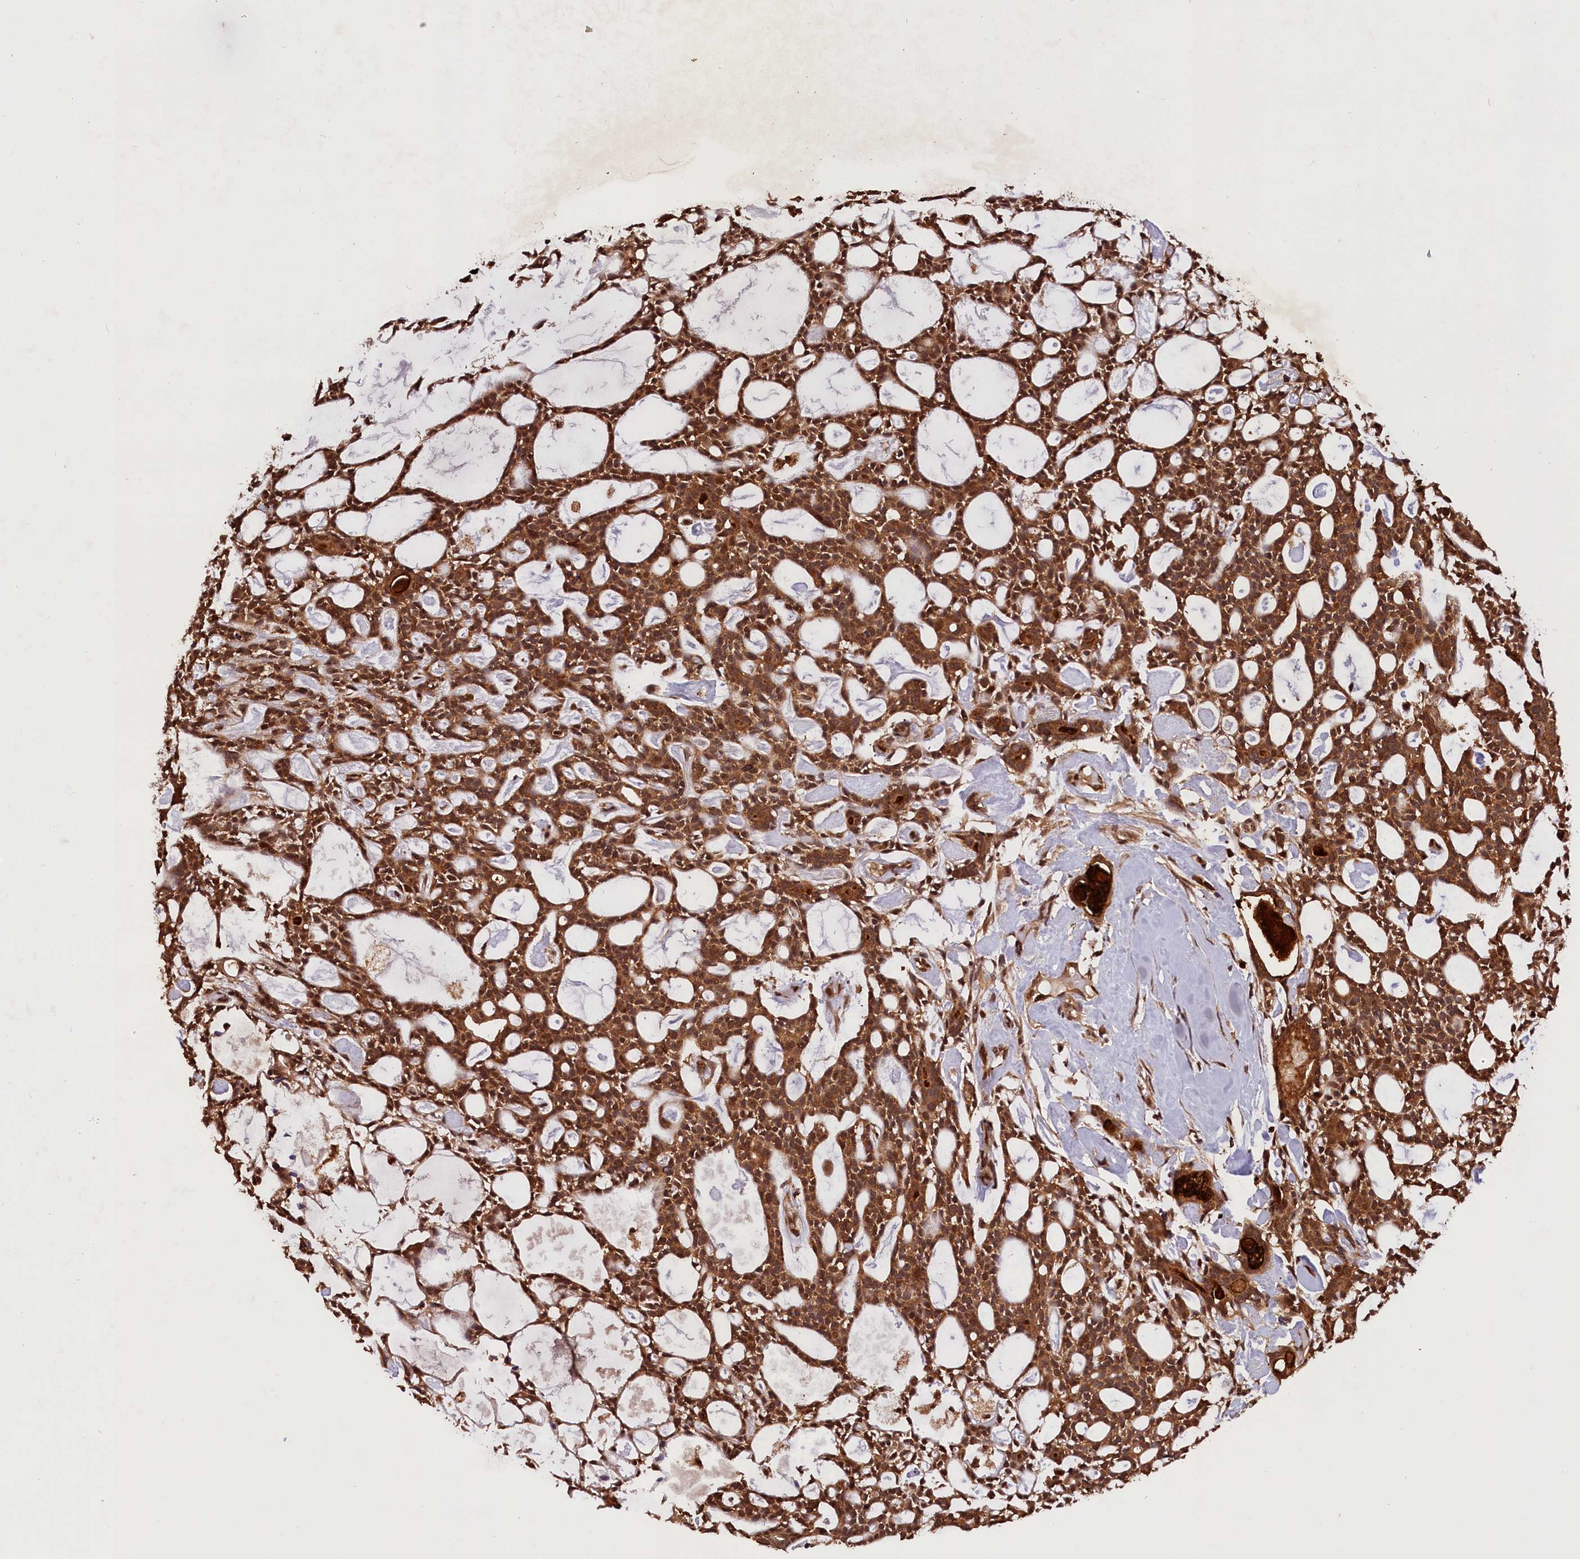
{"staining": {"intensity": "strong", "quantity": ">75%", "location": "cytoplasmic/membranous"}, "tissue": "head and neck cancer", "cell_type": "Tumor cells", "image_type": "cancer", "snomed": [{"axis": "morphology", "description": "Adenocarcinoma, NOS"}, {"axis": "topography", "description": "Salivary gland"}, {"axis": "topography", "description": "Head-Neck"}], "caption": "Protein expression analysis of human adenocarcinoma (head and neck) reveals strong cytoplasmic/membranous expression in approximately >75% of tumor cells.", "gene": "IST1", "patient": {"sex": "male", "age": 55}}